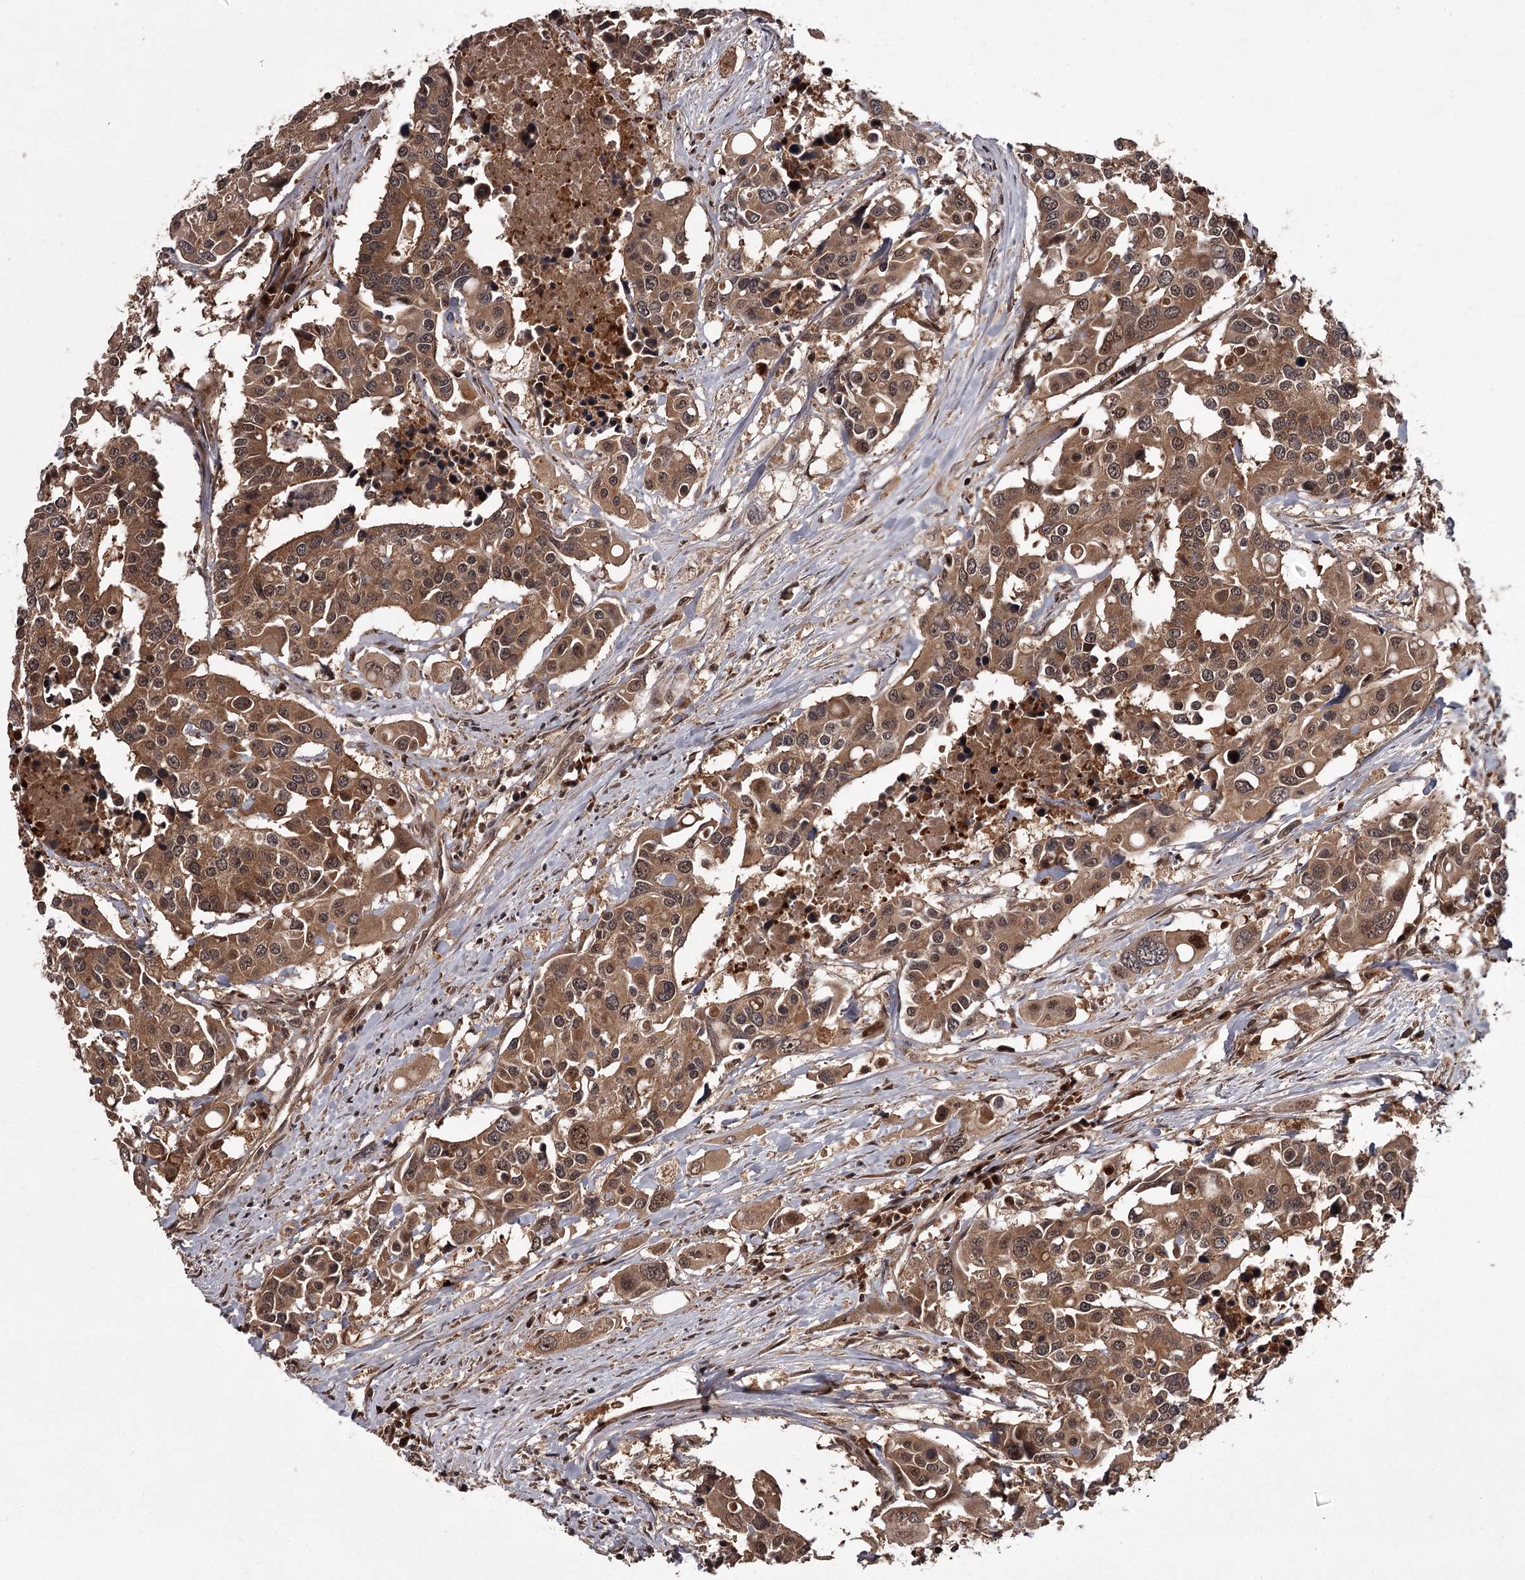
{"staining": {"intensity": "moderate", "quantity": ">75%", "location": "cytoplasmic/membranous"}, "tissue": "colorectal cancer", "cell_type": "Tumor cells", "image_type": "cancer", "snomed": [{"axis": "morphology", "description": "Adenocarcinoma, NOS"}, {"axis": "topography", "description": "Colon"}], "caption": "Immunohistochemistry image of human colorectal cancer (adenocarcinoma) stained for a protein (brown), which shows medium levels of moderate cytoplasmic/membranous staining in about >75% of tumor cells.", "gene": "TBC1D23", "patient": {"sex": "male", "age": 77}}